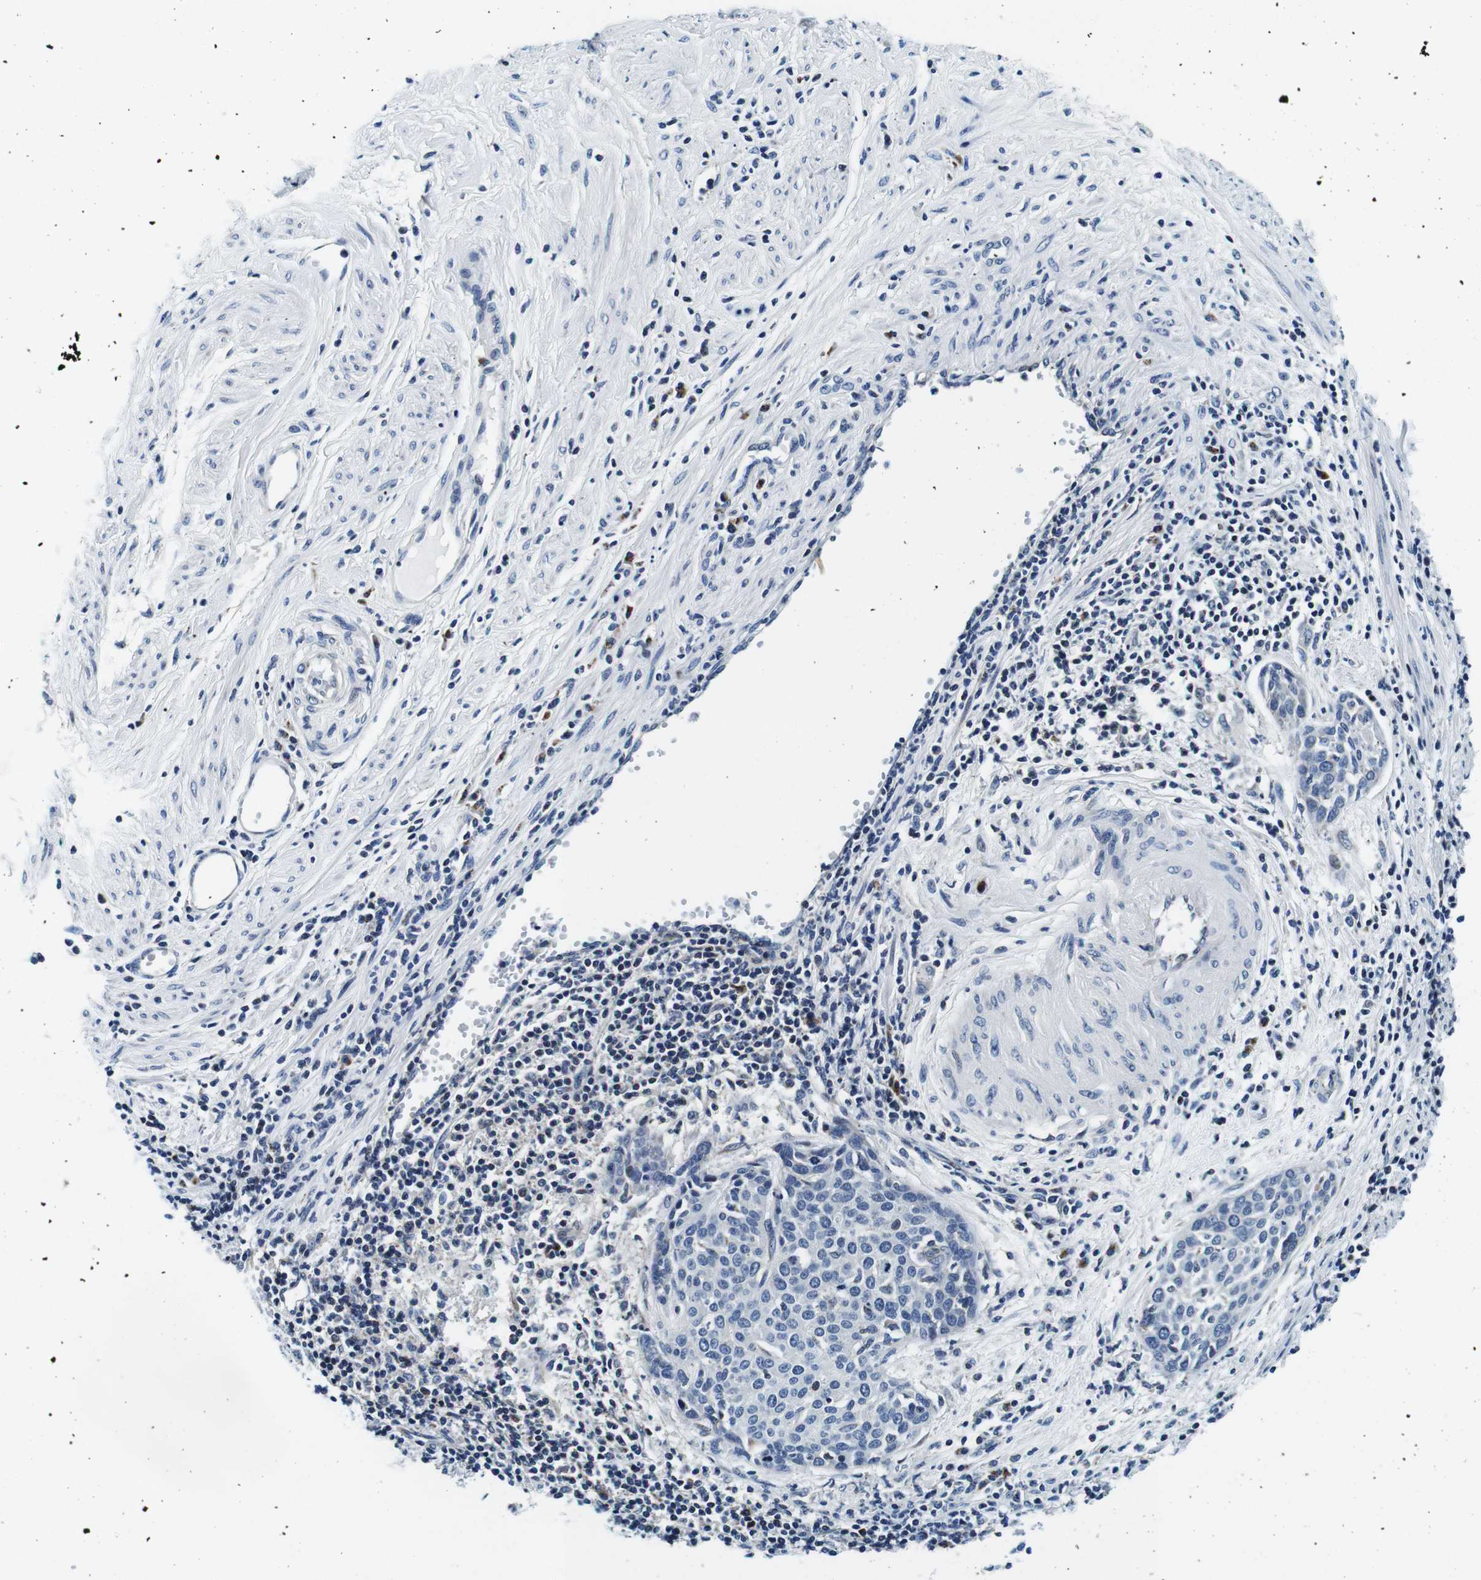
{"staining": {"intensity": "negative", "quantity": "none", "location": "none"}, "tissue": "cervical cancer", "cell_type": "Tumor cells", "image_type": "cancer", "snomed": [{"axis": "morphology", "description": "Squamous cell carcinoma, NOS"}, {"axis": "topography", "description": "Cervix"}], "caption": "Immunohistochemistry (IHC) histopathology image of human cervical cancer stained for a protein (brown), which reveals no staining in tumor cells.", "gene": "FAR2", "patient": {"sex": "female", "age": 38}}